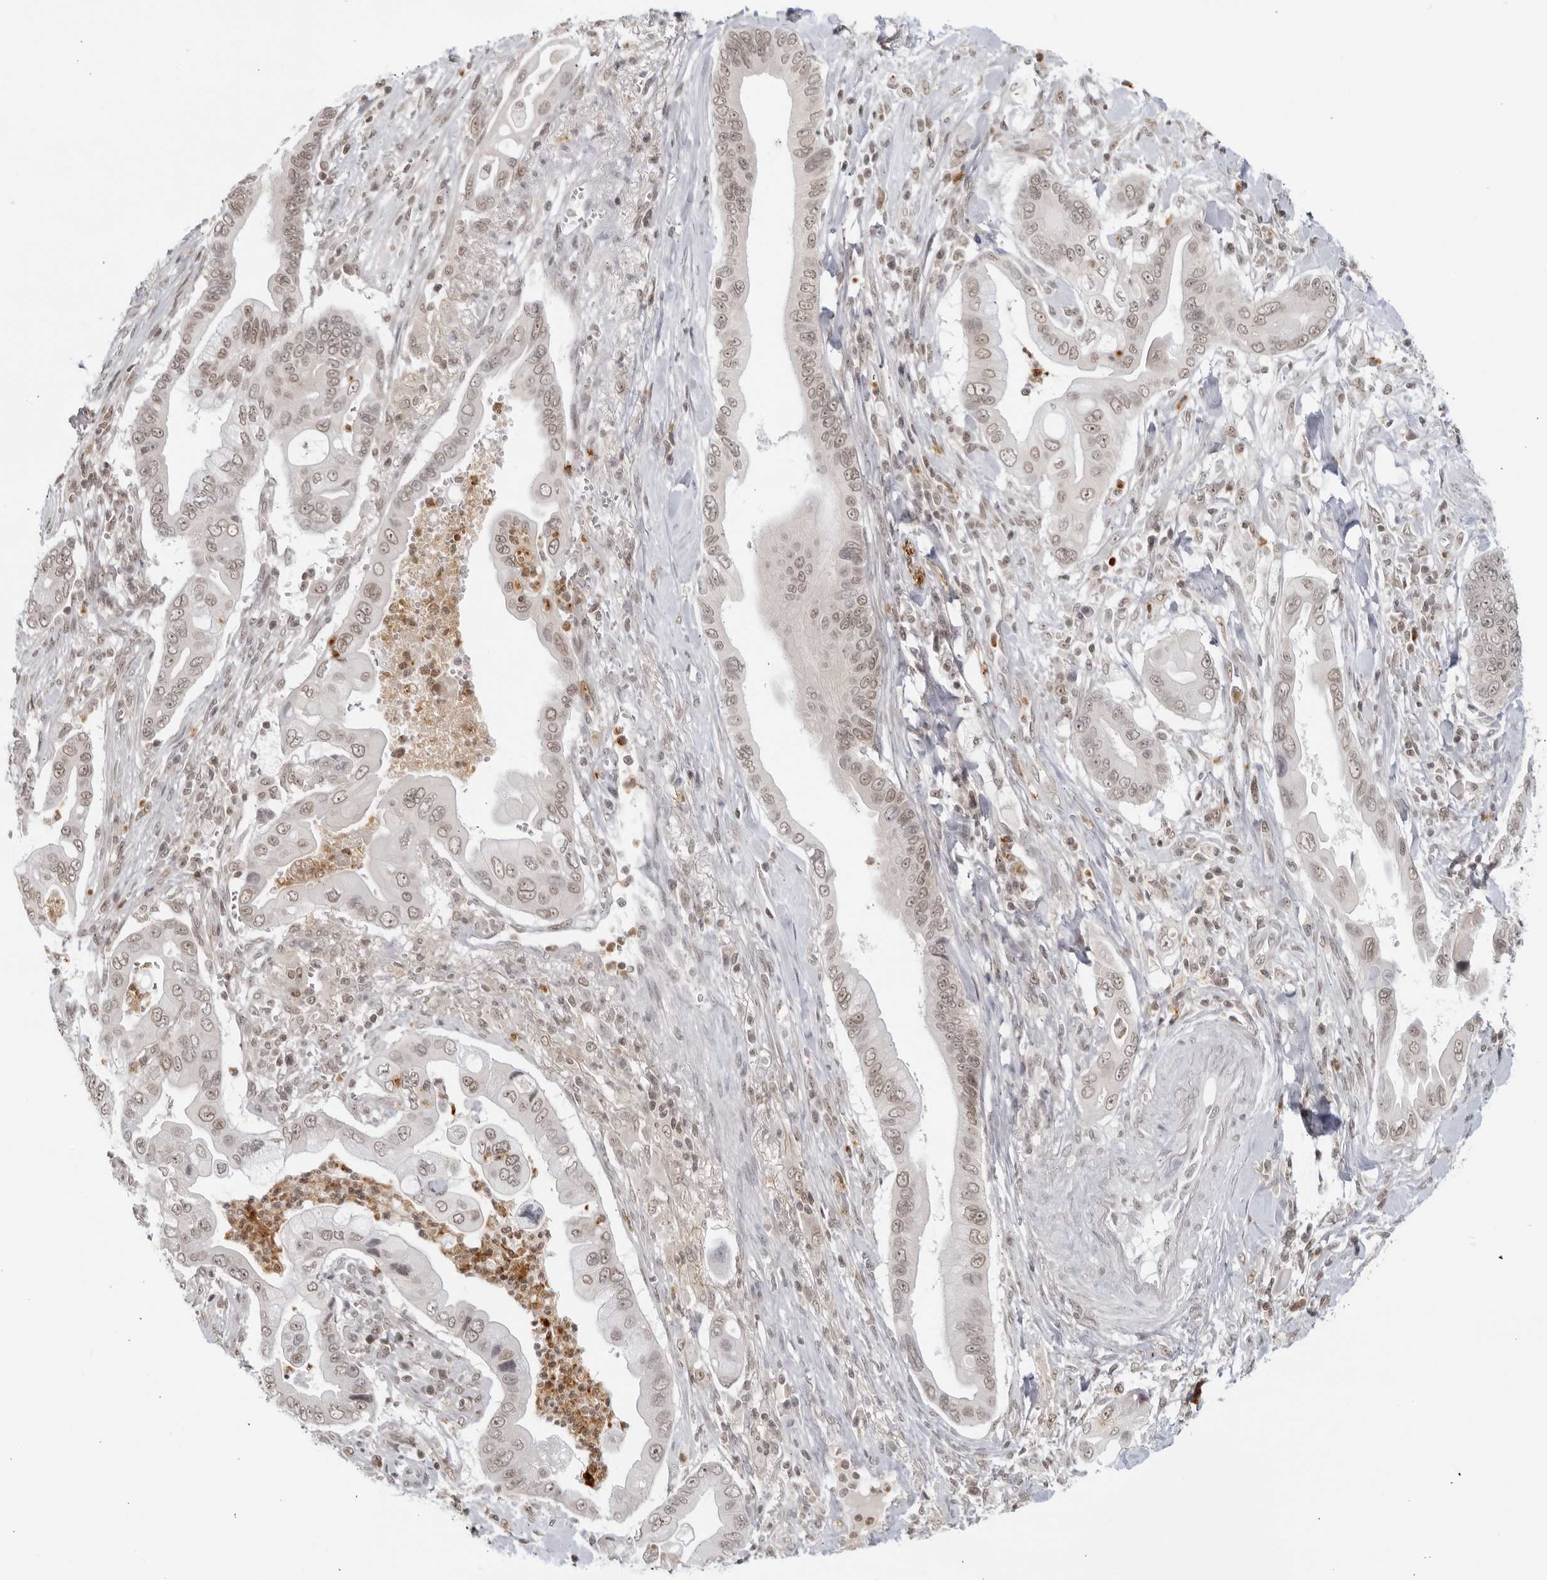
{"staining": {"intensity": "weak", "quantity": ">75%", "location": "nuclear"}, "tissue": "pancreatic cancer", "cell_type": "Tumor cells", "image_type": "cancer", "snomed": [{"axis": "morphology", "description": "Adenocarcinoma, NOS"}, {"axis": "topography", "description": "Pancreas"}], "caption": "A brown stain labels weak nuclear staining of a protein in human pancreatic adenocarcinoma tumor cells.", "gene": "CC2D1B", "patient": {"sex": "male", "age": 78}}